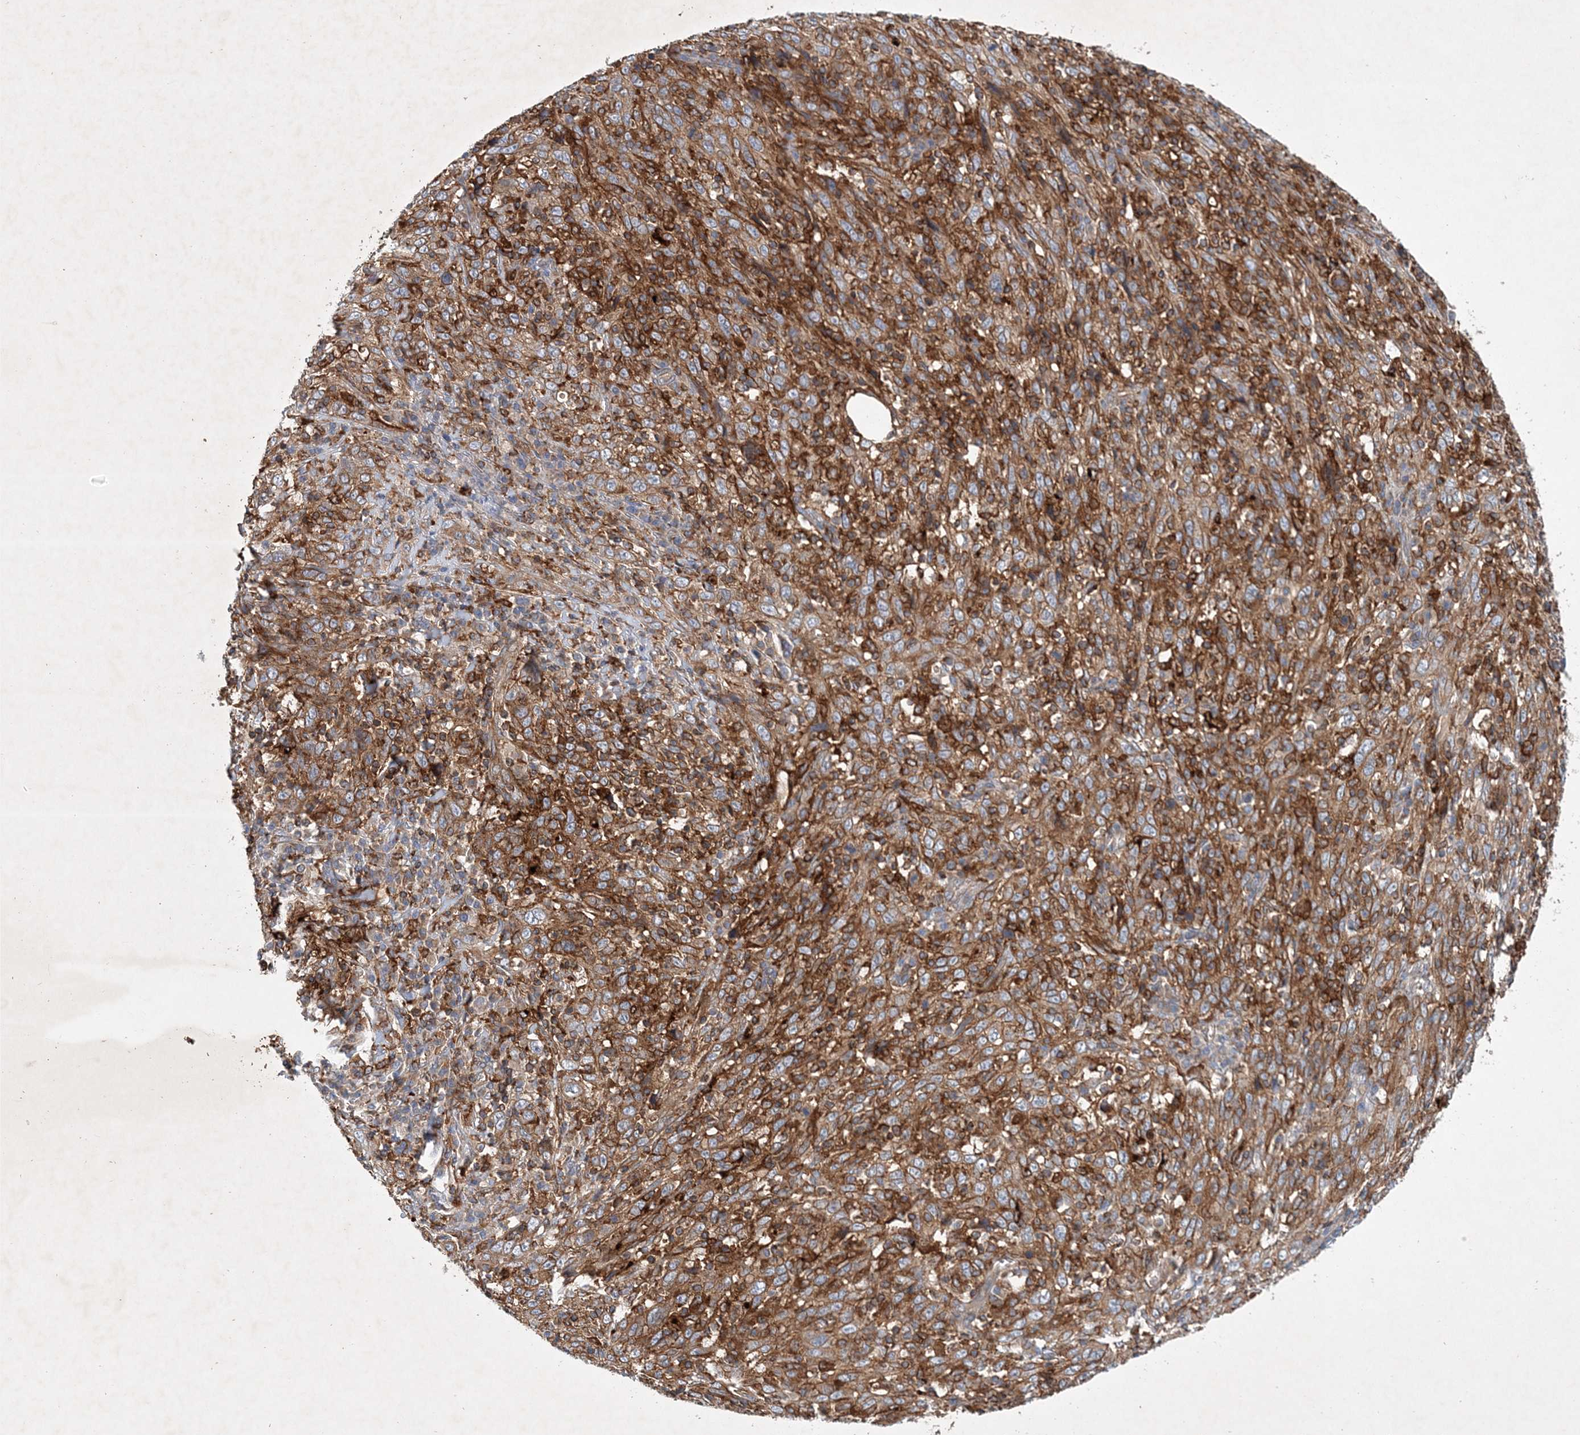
{"staining": {"intensity": "moderate", "quantity": ">75%", "location": "cytoplasmic/membranous"}, "tissue": "cervical cancer", "cell_type": "Tumor cells", "image_type": "cancer", "snomed": [{"axis": "morphology", "description": "Squamous cell carcinoma, NOS"}, {"axis": "topography", "description": "Cervix"}], "caption": "A brown stain highlights moderate cytoplasmic/membranous positivity of a protein in human cervical cancer (squamous cell carcinoma) tumor cells.", "gene": "P2RY10", "patient": {"sex": "female", "age": 46}}